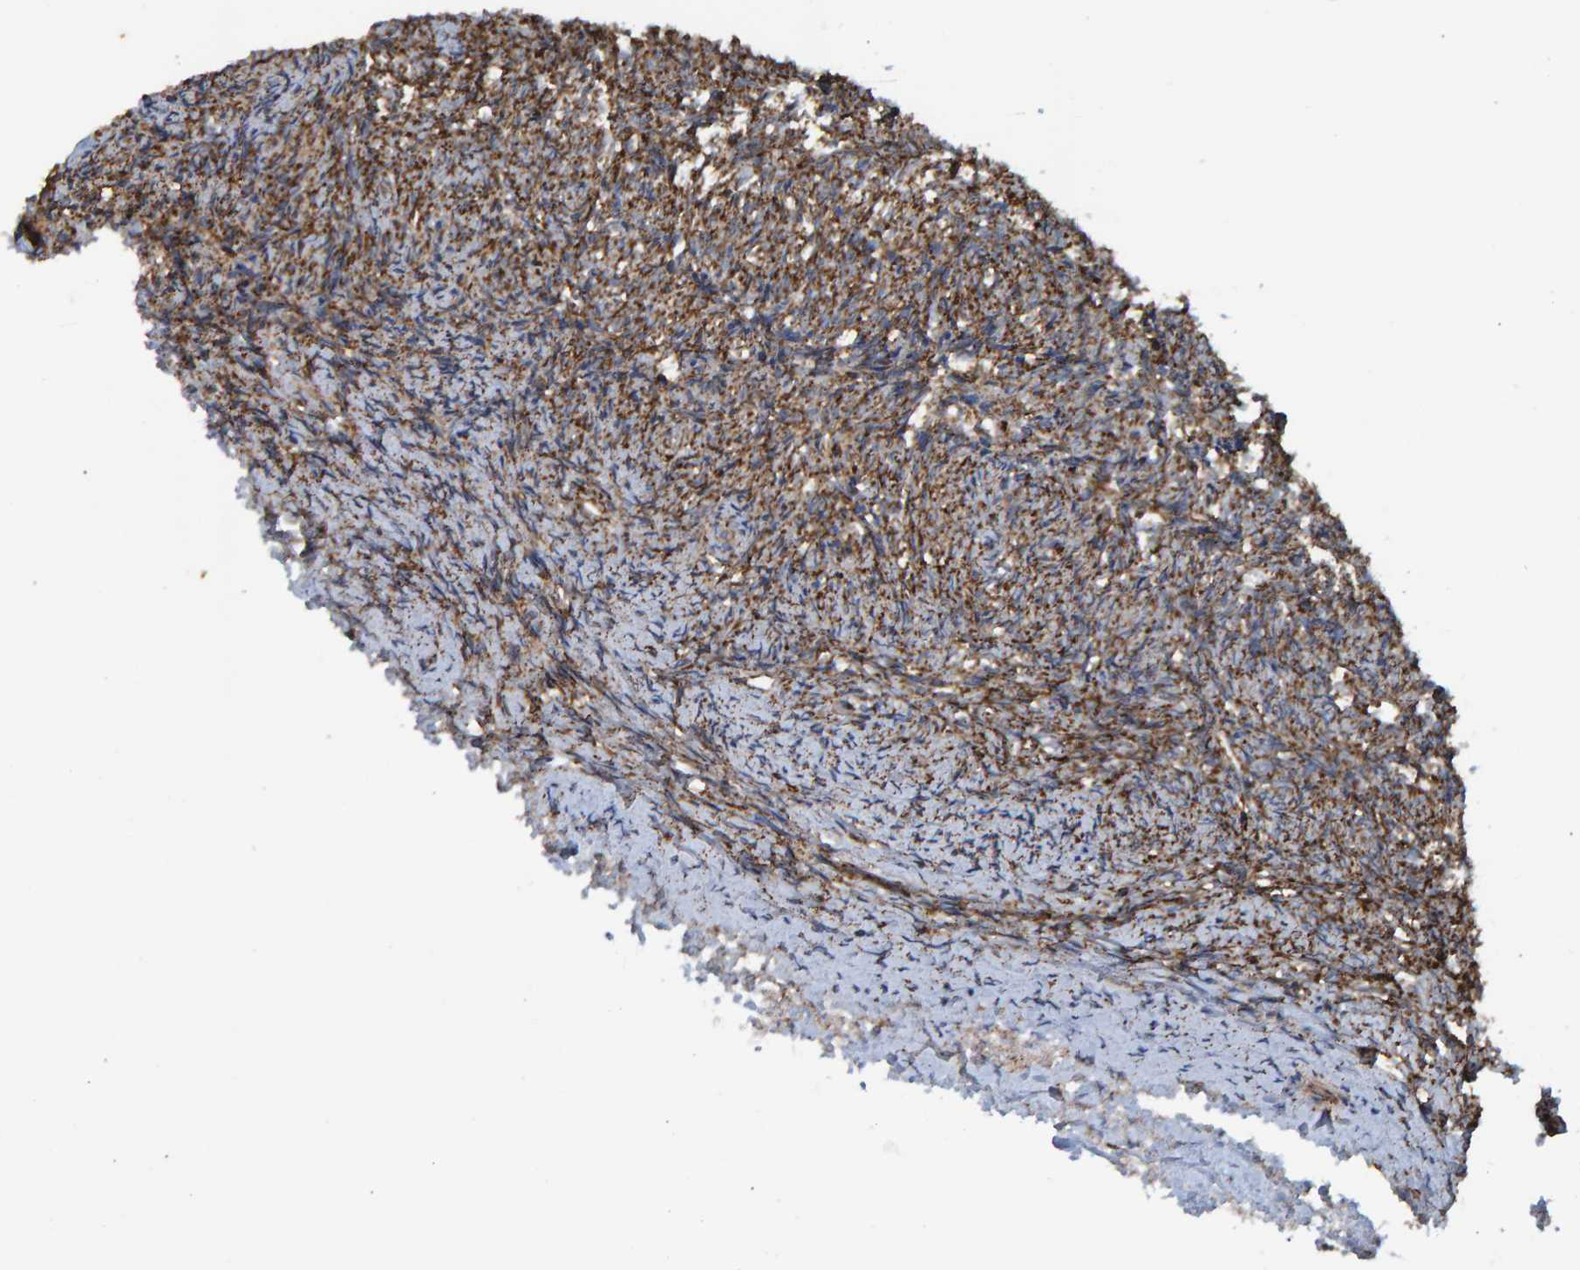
{"staining": {"intensity": "moderate", "quantity": ">75%", "location": "cytoplasmic/membranous"}, "tissue": "ovary", "cell_type": "Ovarian stroma cells", "image_type": "normal", "snomed": [{"axis": "morphology", "description": "Normal tissue, NOS"}, {"axis": "topography", "description": "Ovary"}], "caption": "Human ovary stained with a brown dye displays moderate cytoplasmic/membranous positive expression in approximately >75% of ovarian stroma cells.", "gene": "LRSAM1", "patient": {"sex": "female", "age": 41}}